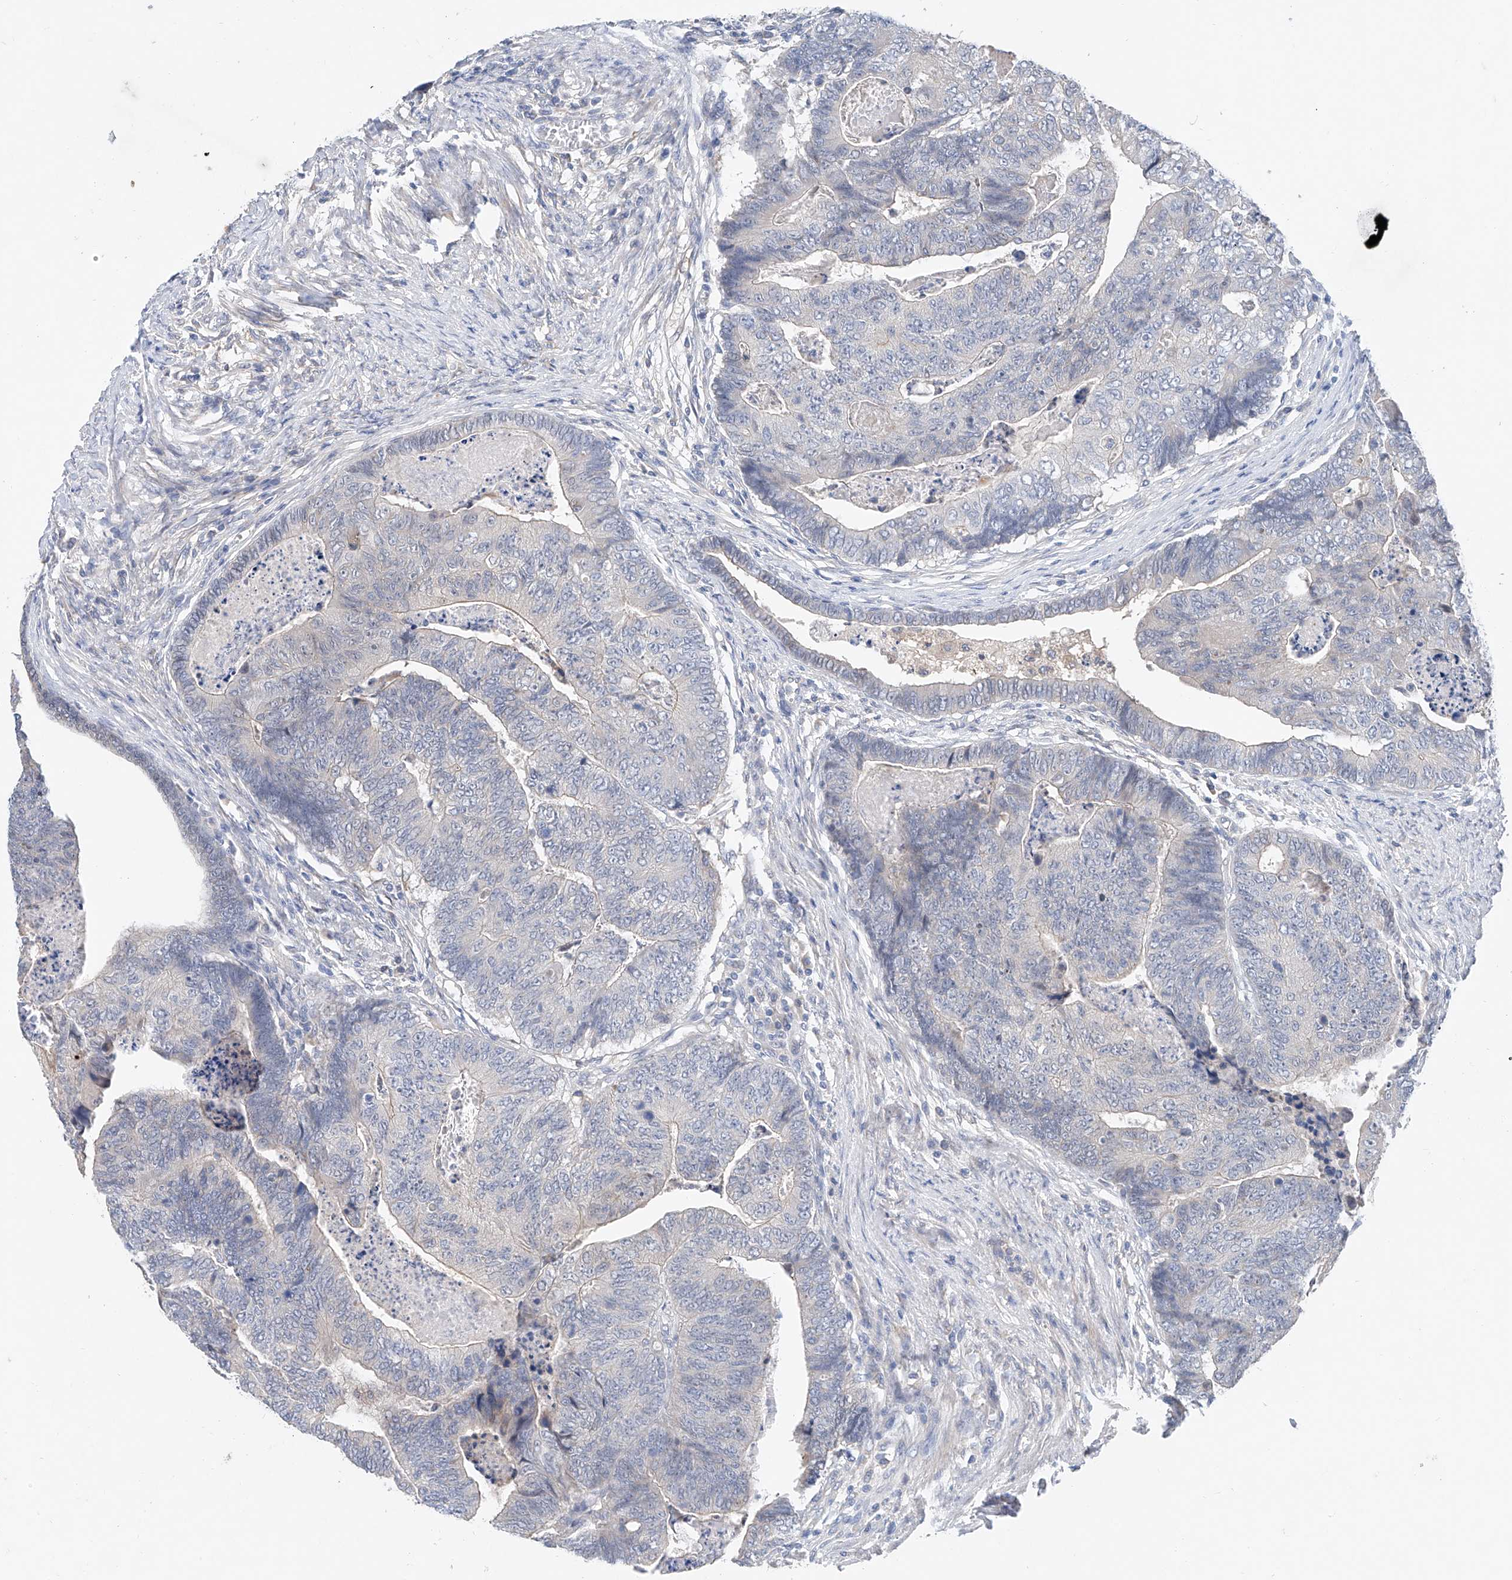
{"staining": {"intensity": "negative", "quantity": "none", "location": "none"}, "tissue": "colorectal cancer", "cell_type": "Tumor cells", "image_type": "cancer", "snomed": [{"axis": "morphology", "description": "Adenocarcinoma, NOS"}, {"axis": "topography", "description": "Colon"}], "caption": "Immunohistochemistry (IHC) histopathology image of human colorectal cancer stained for a protein (brown), which reveals no positivity in tumor cells. (DAB immunohistochemistry (IHC) with hematoxylin counter stain).", "gene": "FUCA2", "patient": {"sex": "female", "age": 67}}